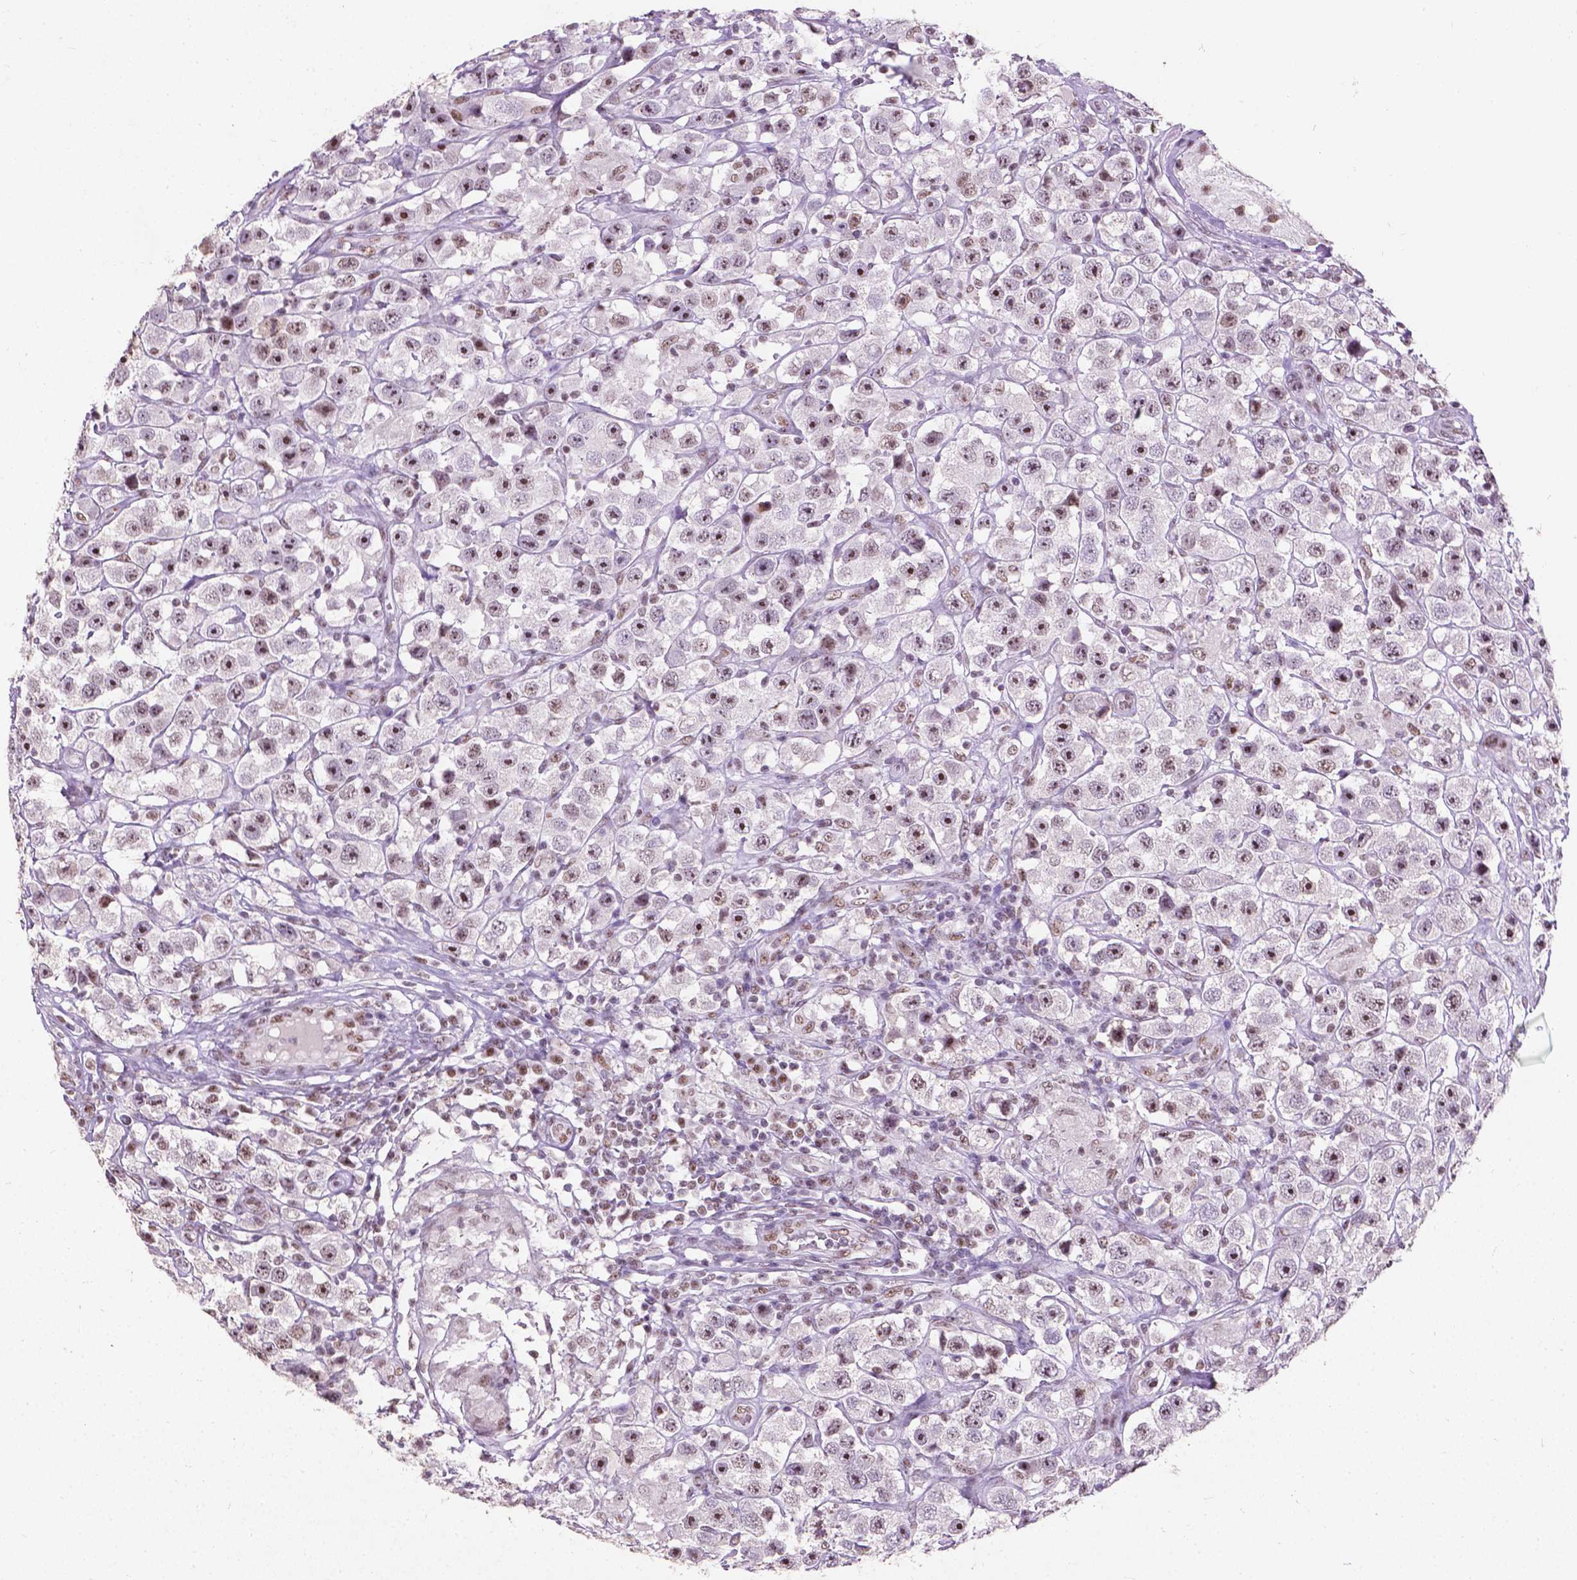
{"staining": {"intensity": "moderate", "quantity": "25%-75%", "location": "nuclear"}, "tissue": "testis cancer", "cell_type": "Tumor cells", "image_type": "cancer", "snomed": [{"axis": "morphology", "description": "Seminoma, NOS"}, {"axis": "topography", "description": "Testis"}], "caption": "The photomicrograph reveals staining of seminoma (testis), revealing moderate nuclear protein expression (brown color) within tumor cells.", "gene": "COIL", "patient": {"sex": "male", "age": 45}}